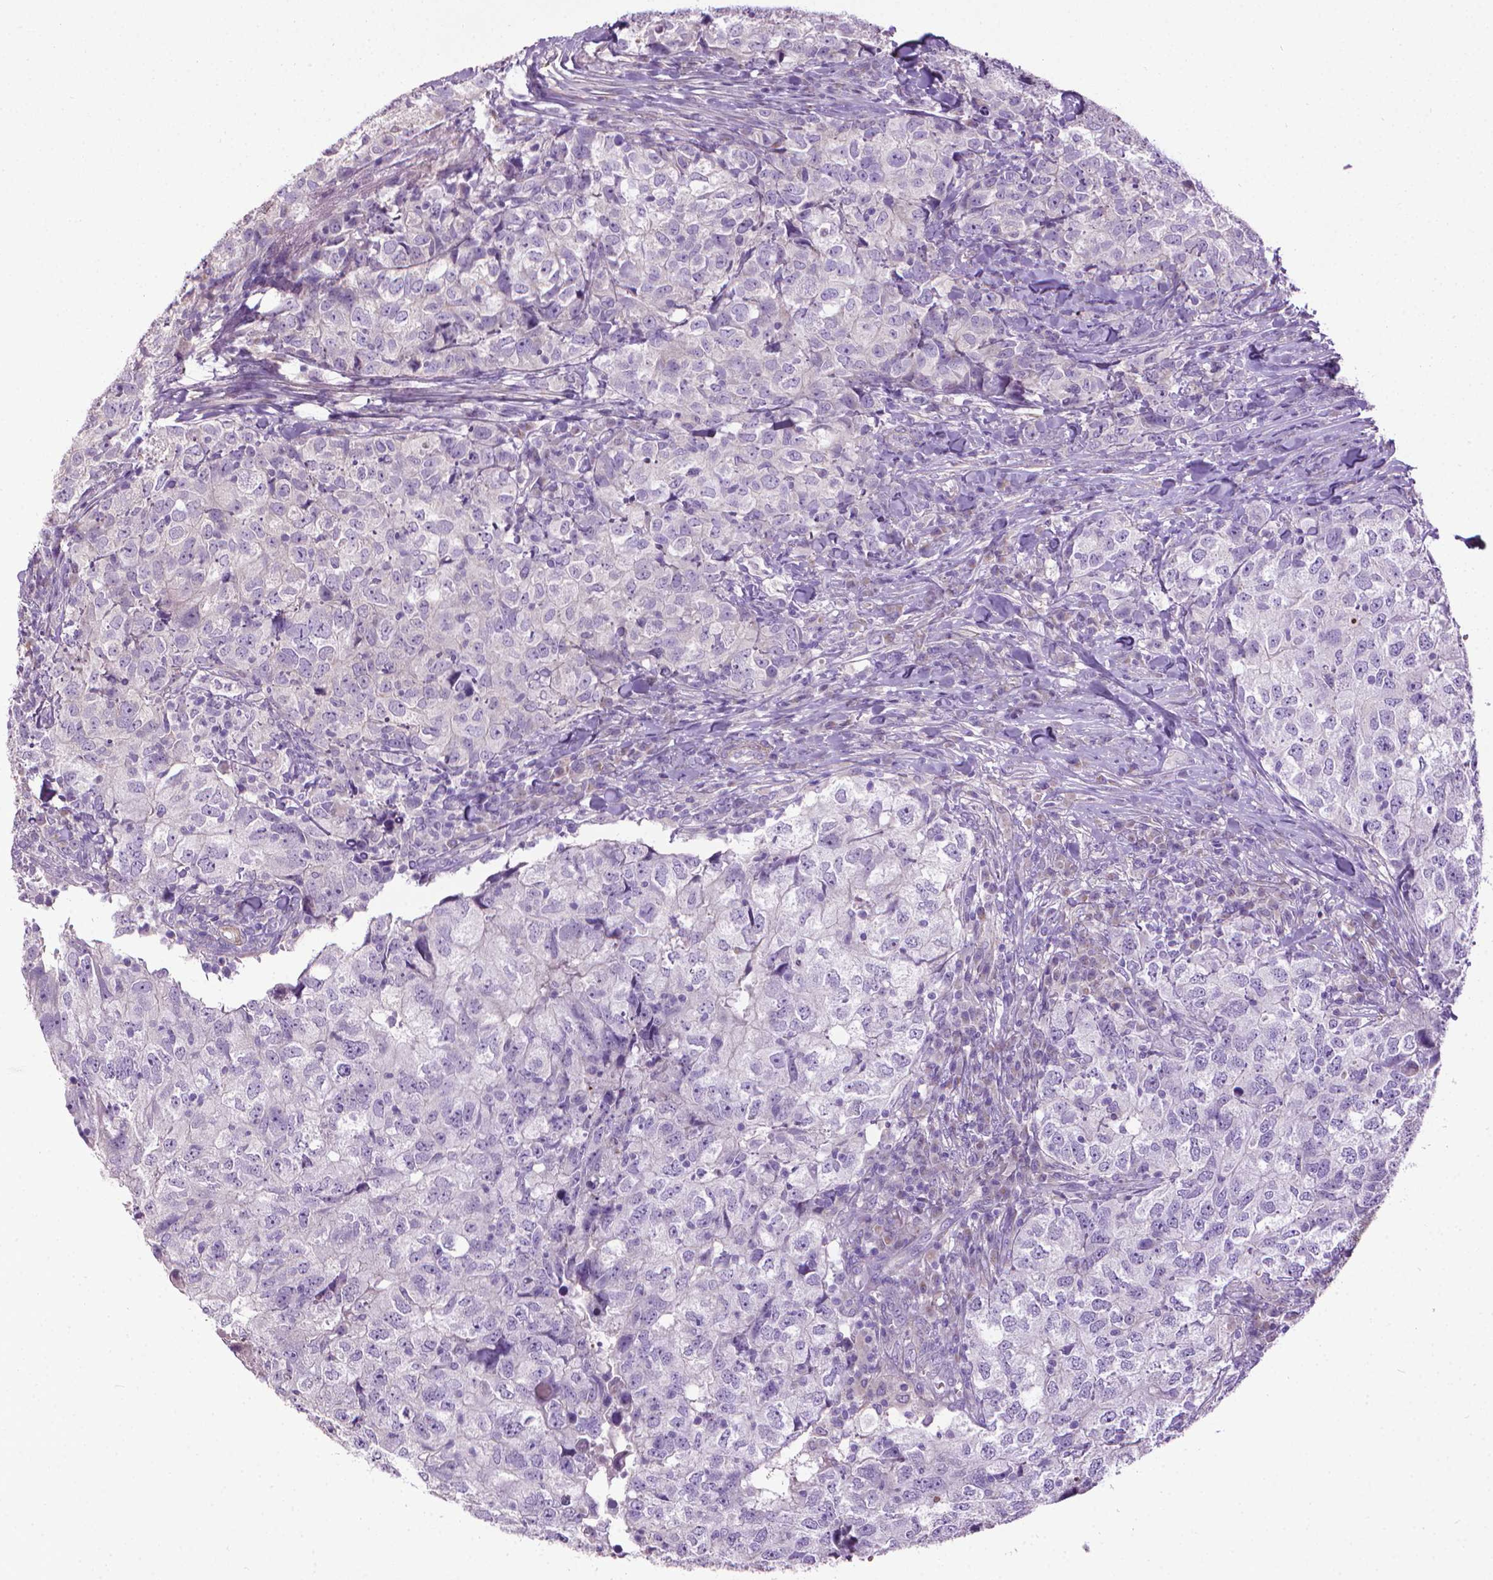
{"staining": {"intensity": "negative", "quantity": "none", "location": "none"}, "tissue": "breast cancer", "cell_type": "Tumor cells", "image_type": "cancer", "snomed": [{"axis": "morphology", "description": "Duct carcinoma"}, {"axis": "topography", "description": "Breast"}], "caption": "Tumor cells show no significant staining in invasive ductal carcinoma (breast). (DAB immunohistochemistry (IHC), high magnification).", "gene": "AQP10", "patient": {"sex": "female", "age": 30}}